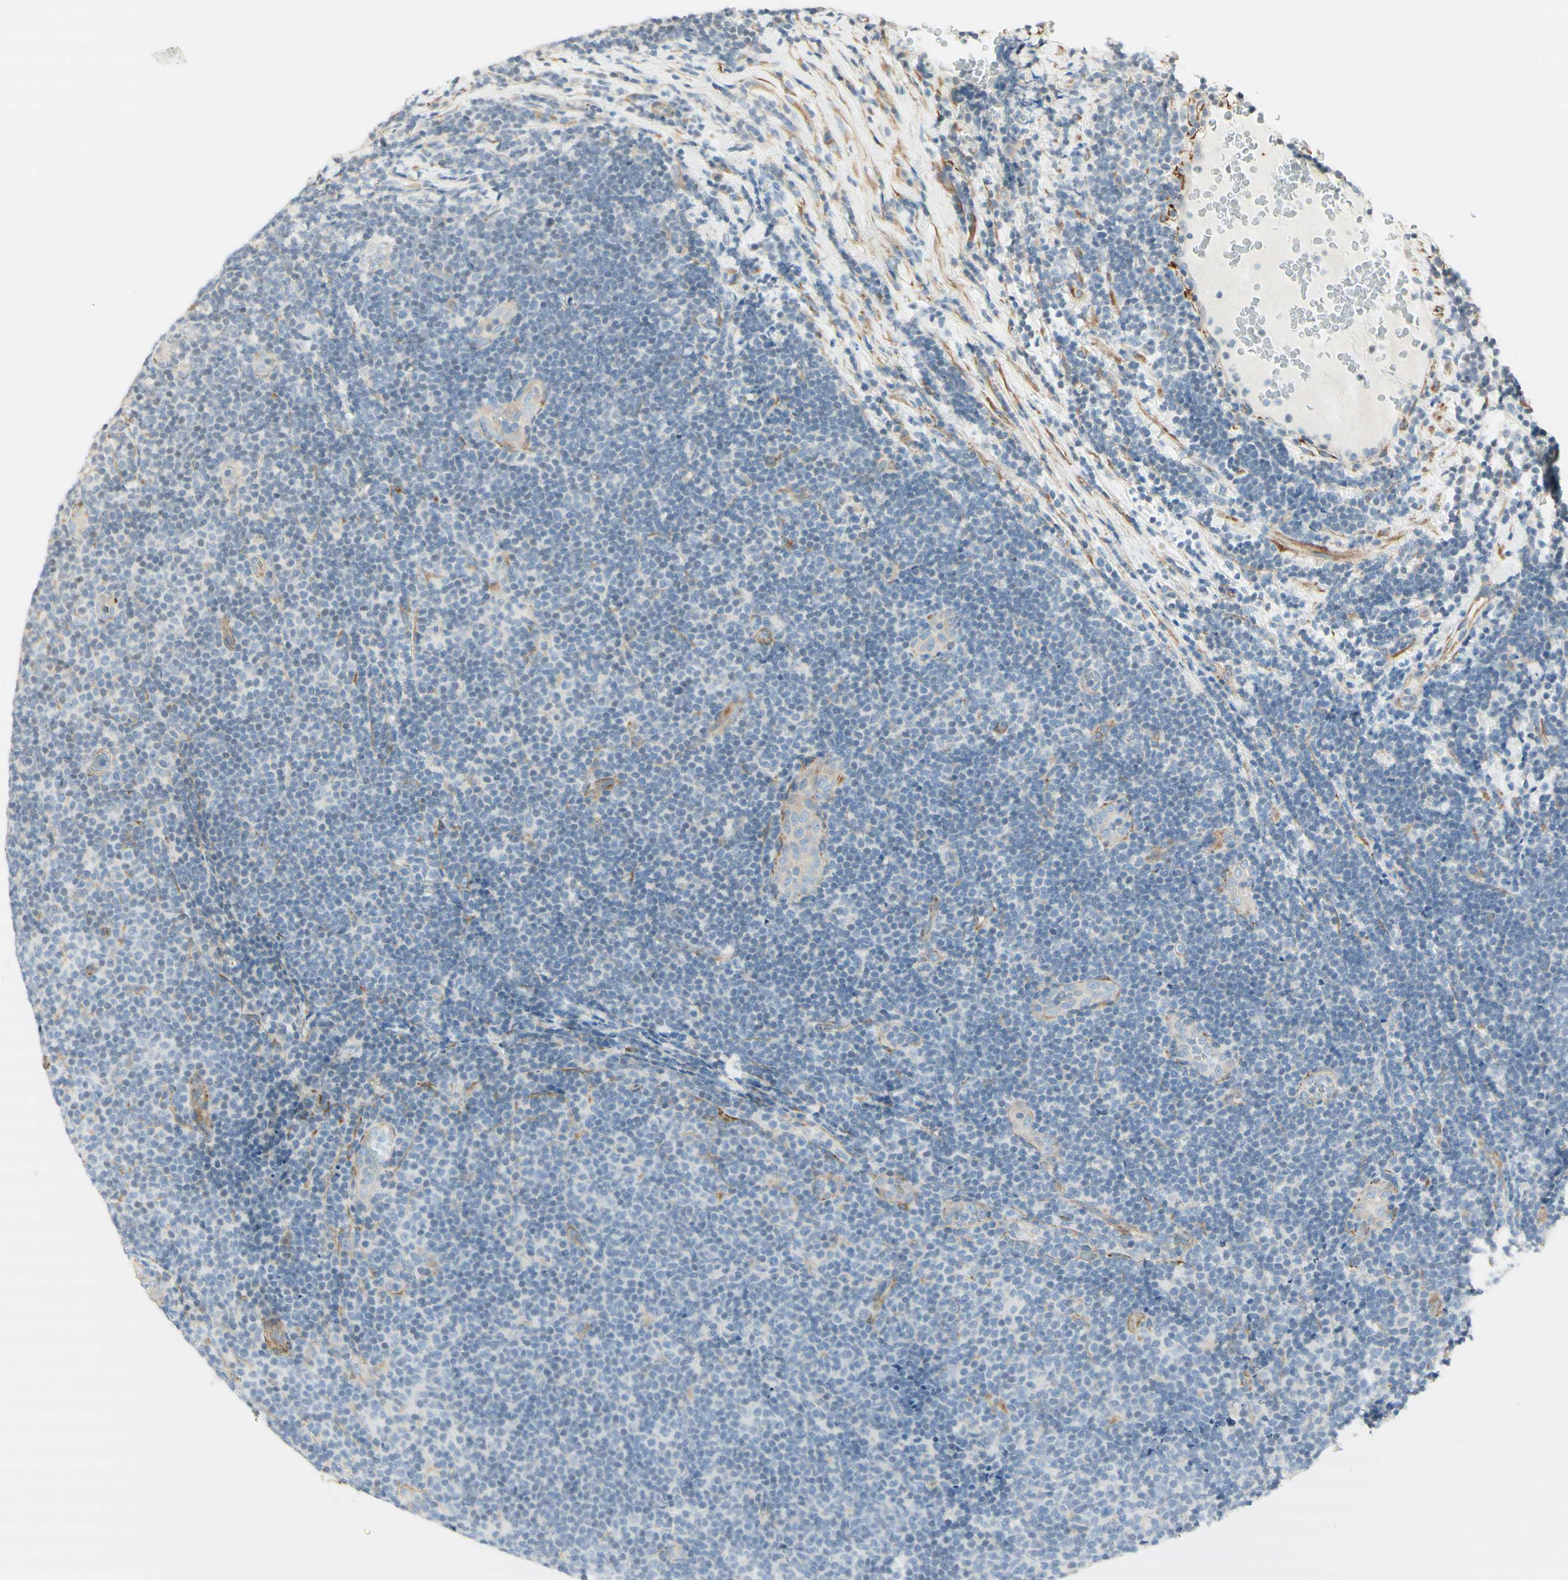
{"staining": {"intensity": "negative", "quantity": "none", "location": "none"}, "tissue": "lymphoma", "cell_type": "Tumor cells", "image_type": "cancer", "snomed": [{"axis": "morphology", "description": "Malignant lymphoma, non-Hodgkin's type, Low grade"}, {"axis": "topography", "description": "Lymph node"}], "caption": "Human lymphoma stained for a protein using immunohistochemistry (IHC) displays no expression in tumor cells.", "gene": "MAP1B", "patient": {"sex": "male", "age": 83}}